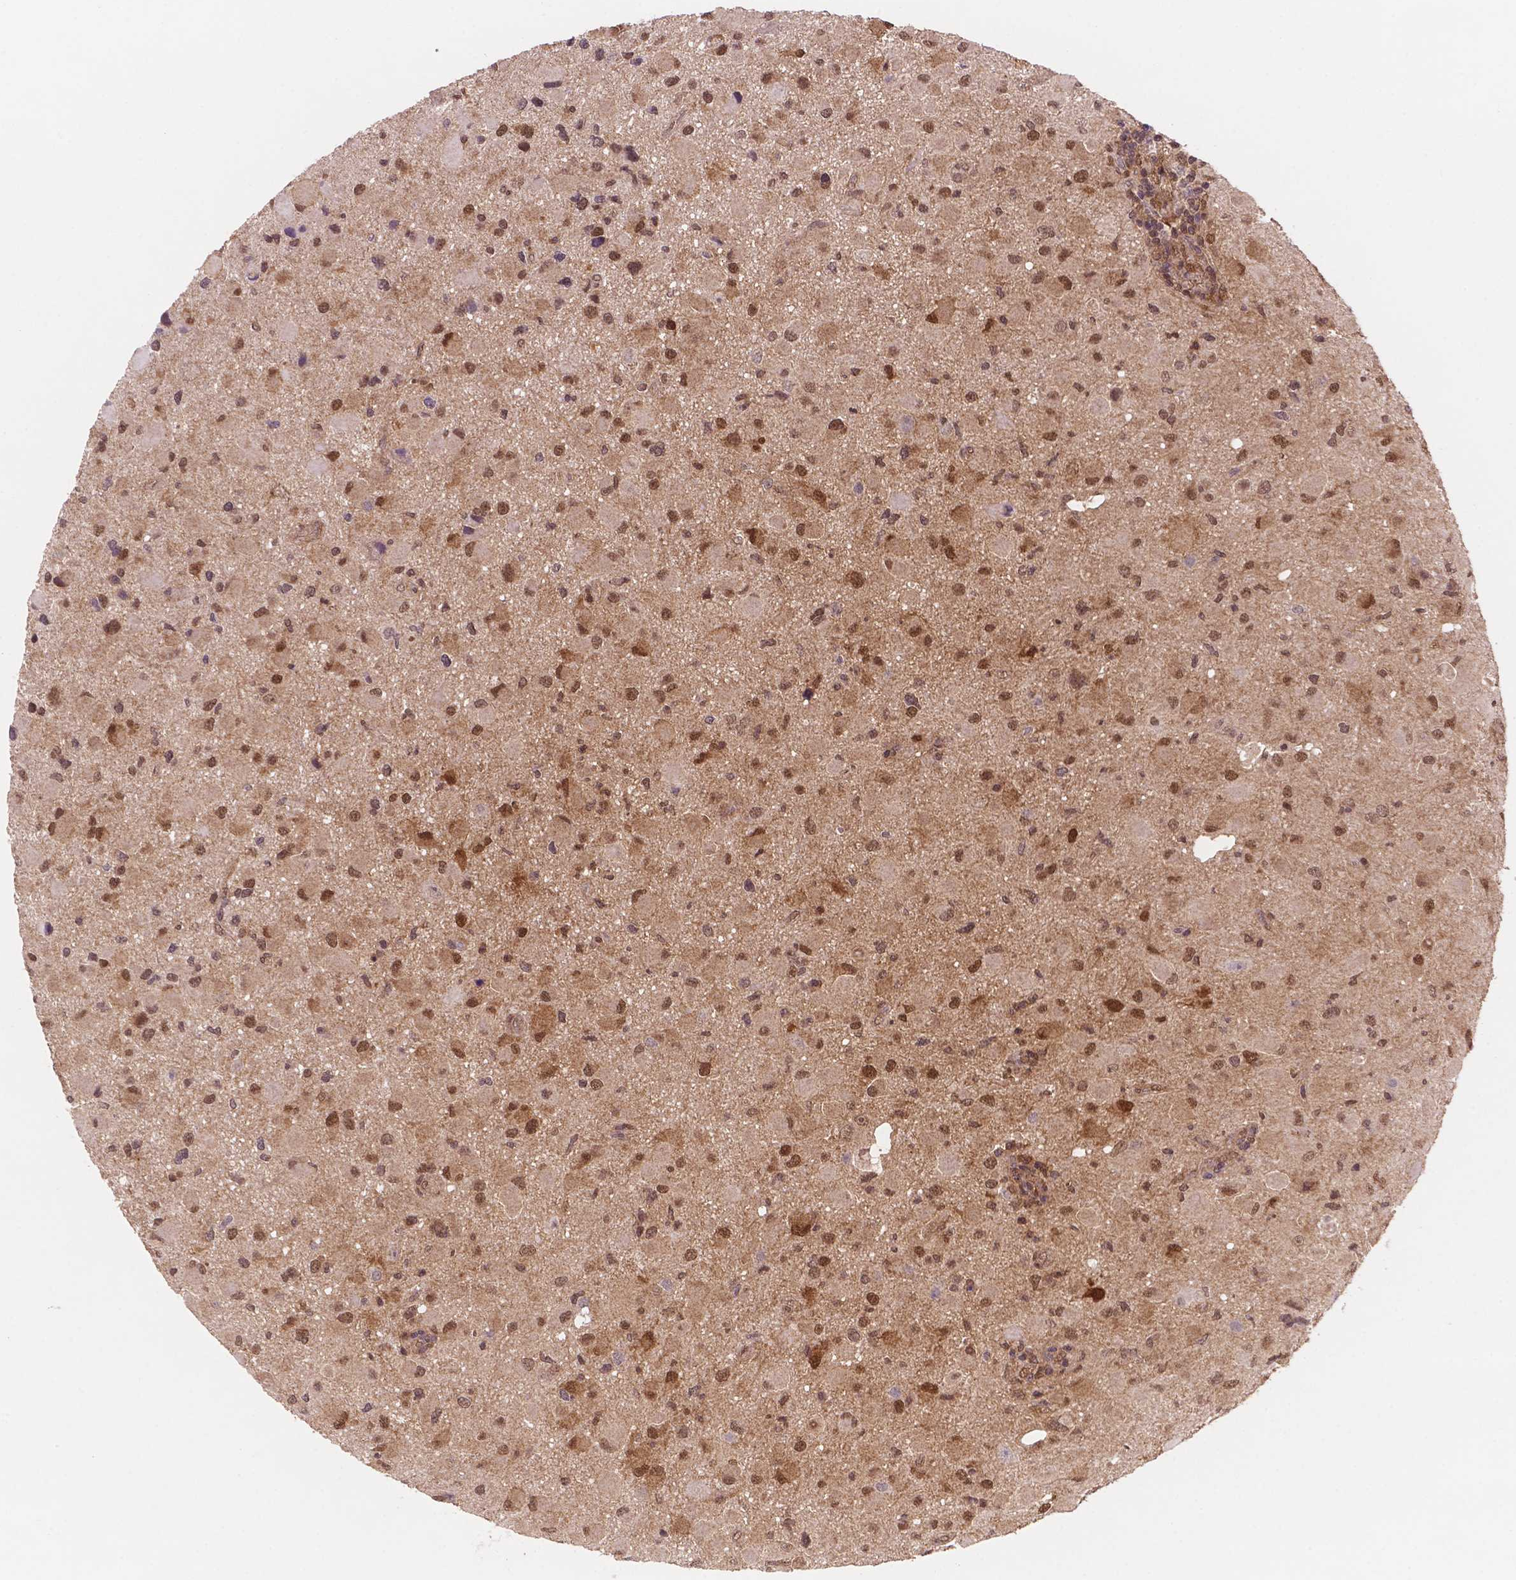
{"staining": {"intensity": "moderate", "quantity": ">75%", "location": "cytoplasmic/membranous,nuclear"}, "tissue": "glioma", "cell_type": "Tumor cells", "image_type": "cancer", "snomed": [{"axis": "morphology", "description": "Glioma, malignant, Low grade"}, {"axis": "topography", "description": "Brain"}], "caption": "The micrograph demonstrates a brown stain indicating the presence of a protein in the cytoplasmic/membranous and nuclear of tumor cells in malignant low-grade glioma.", "gene": "UBE2L6", "patient": {"sex": "female", "age": 32}}